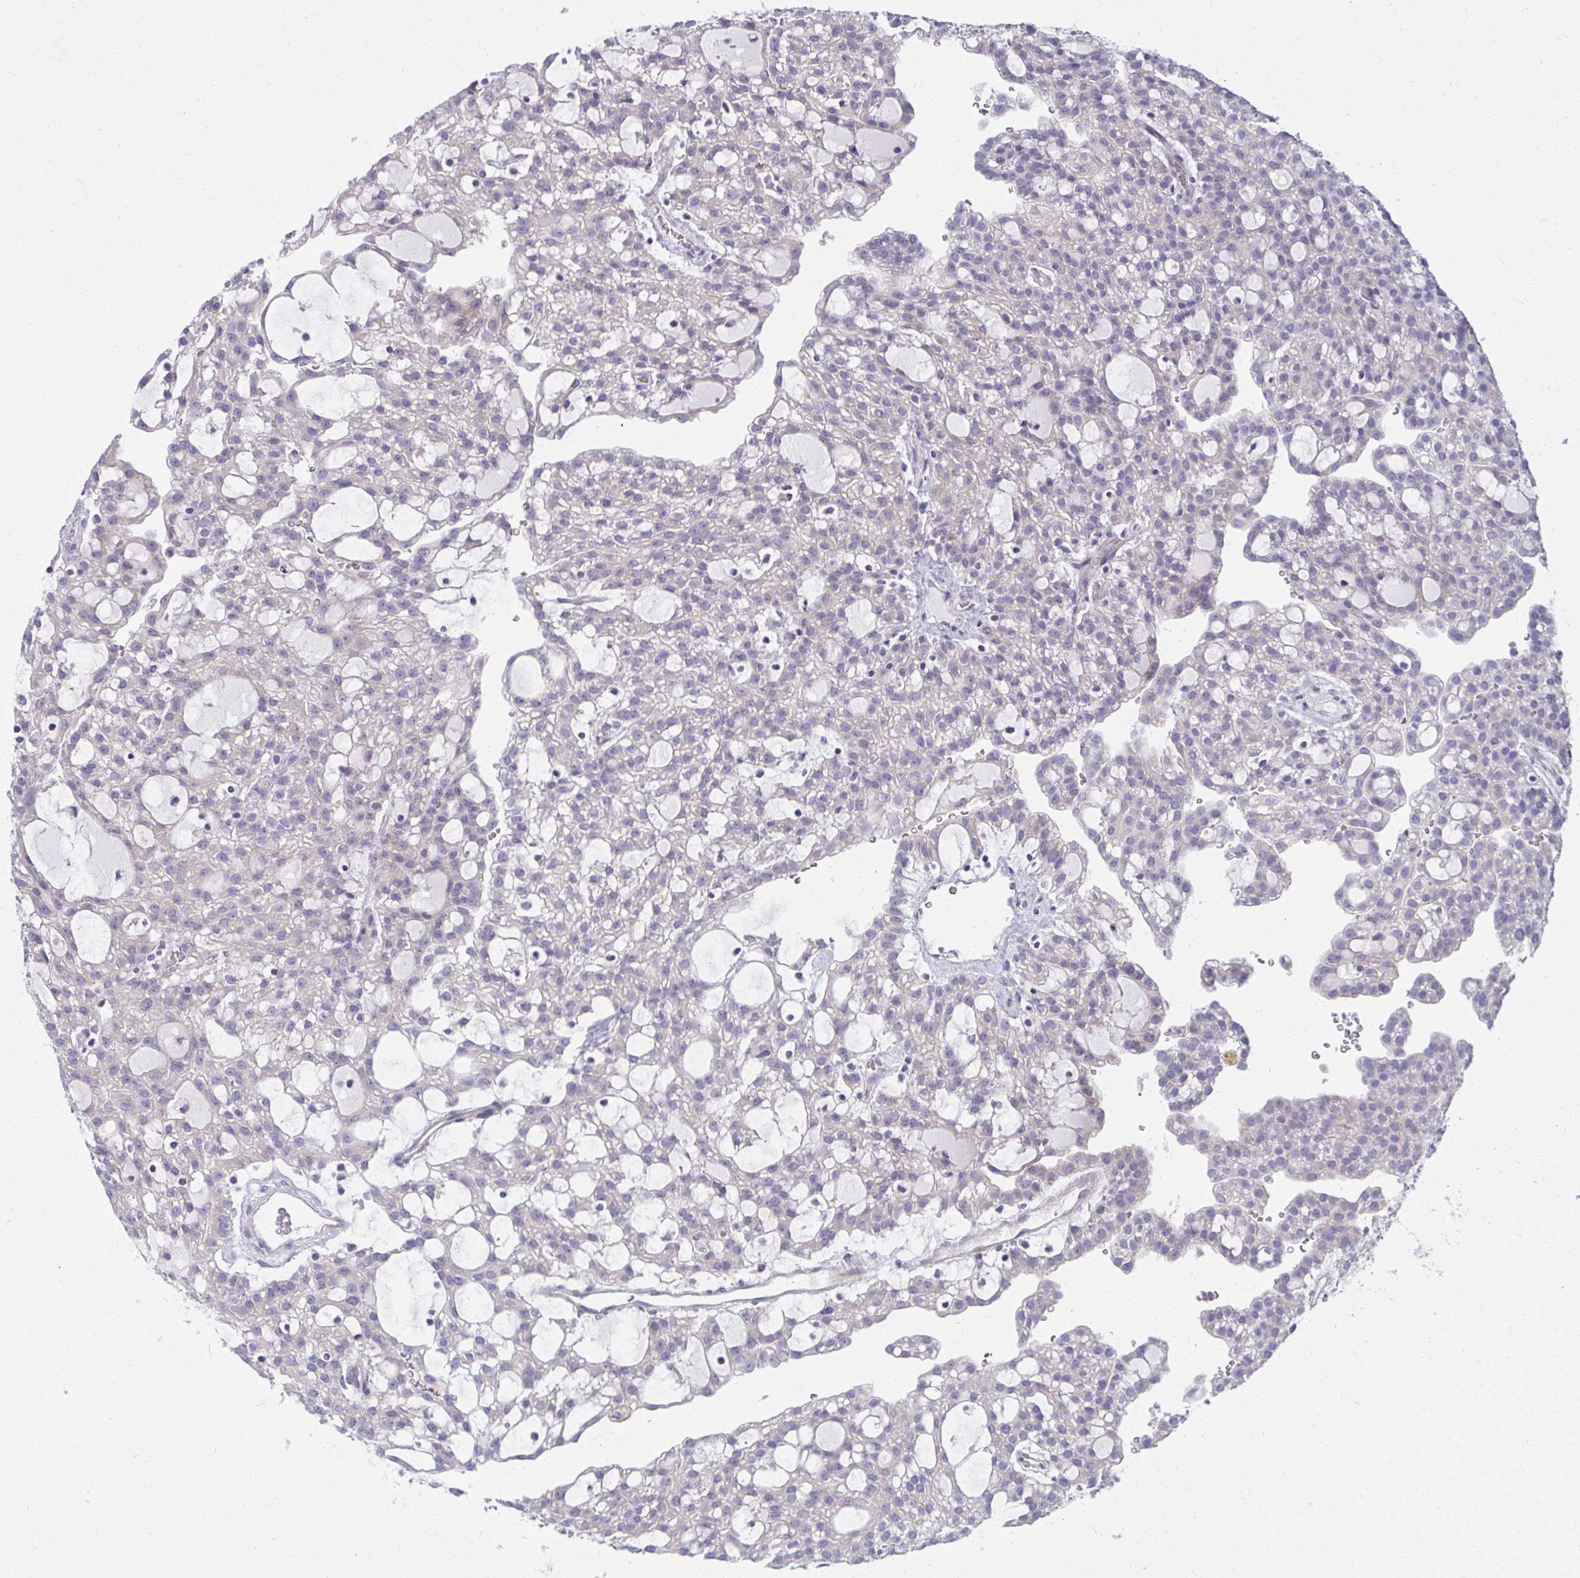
{"staining": {"intensity": "negative", "quantity": "none", "location": "none"}, "tissue": "renal cancer", "cell_type": "Tumor cells", "image_type": "cancer", "snomed": [{"axis": "morphology", "description": "Adenocarcinoma, NOS"}, {"axis": "topography", "description": "Kidney"}], "caption": "The photomicrograph demonstrates no staining of tumor cells in renal cancer.", "gene": "FASLG", "patient": {"sex": "male", "age": 63}}